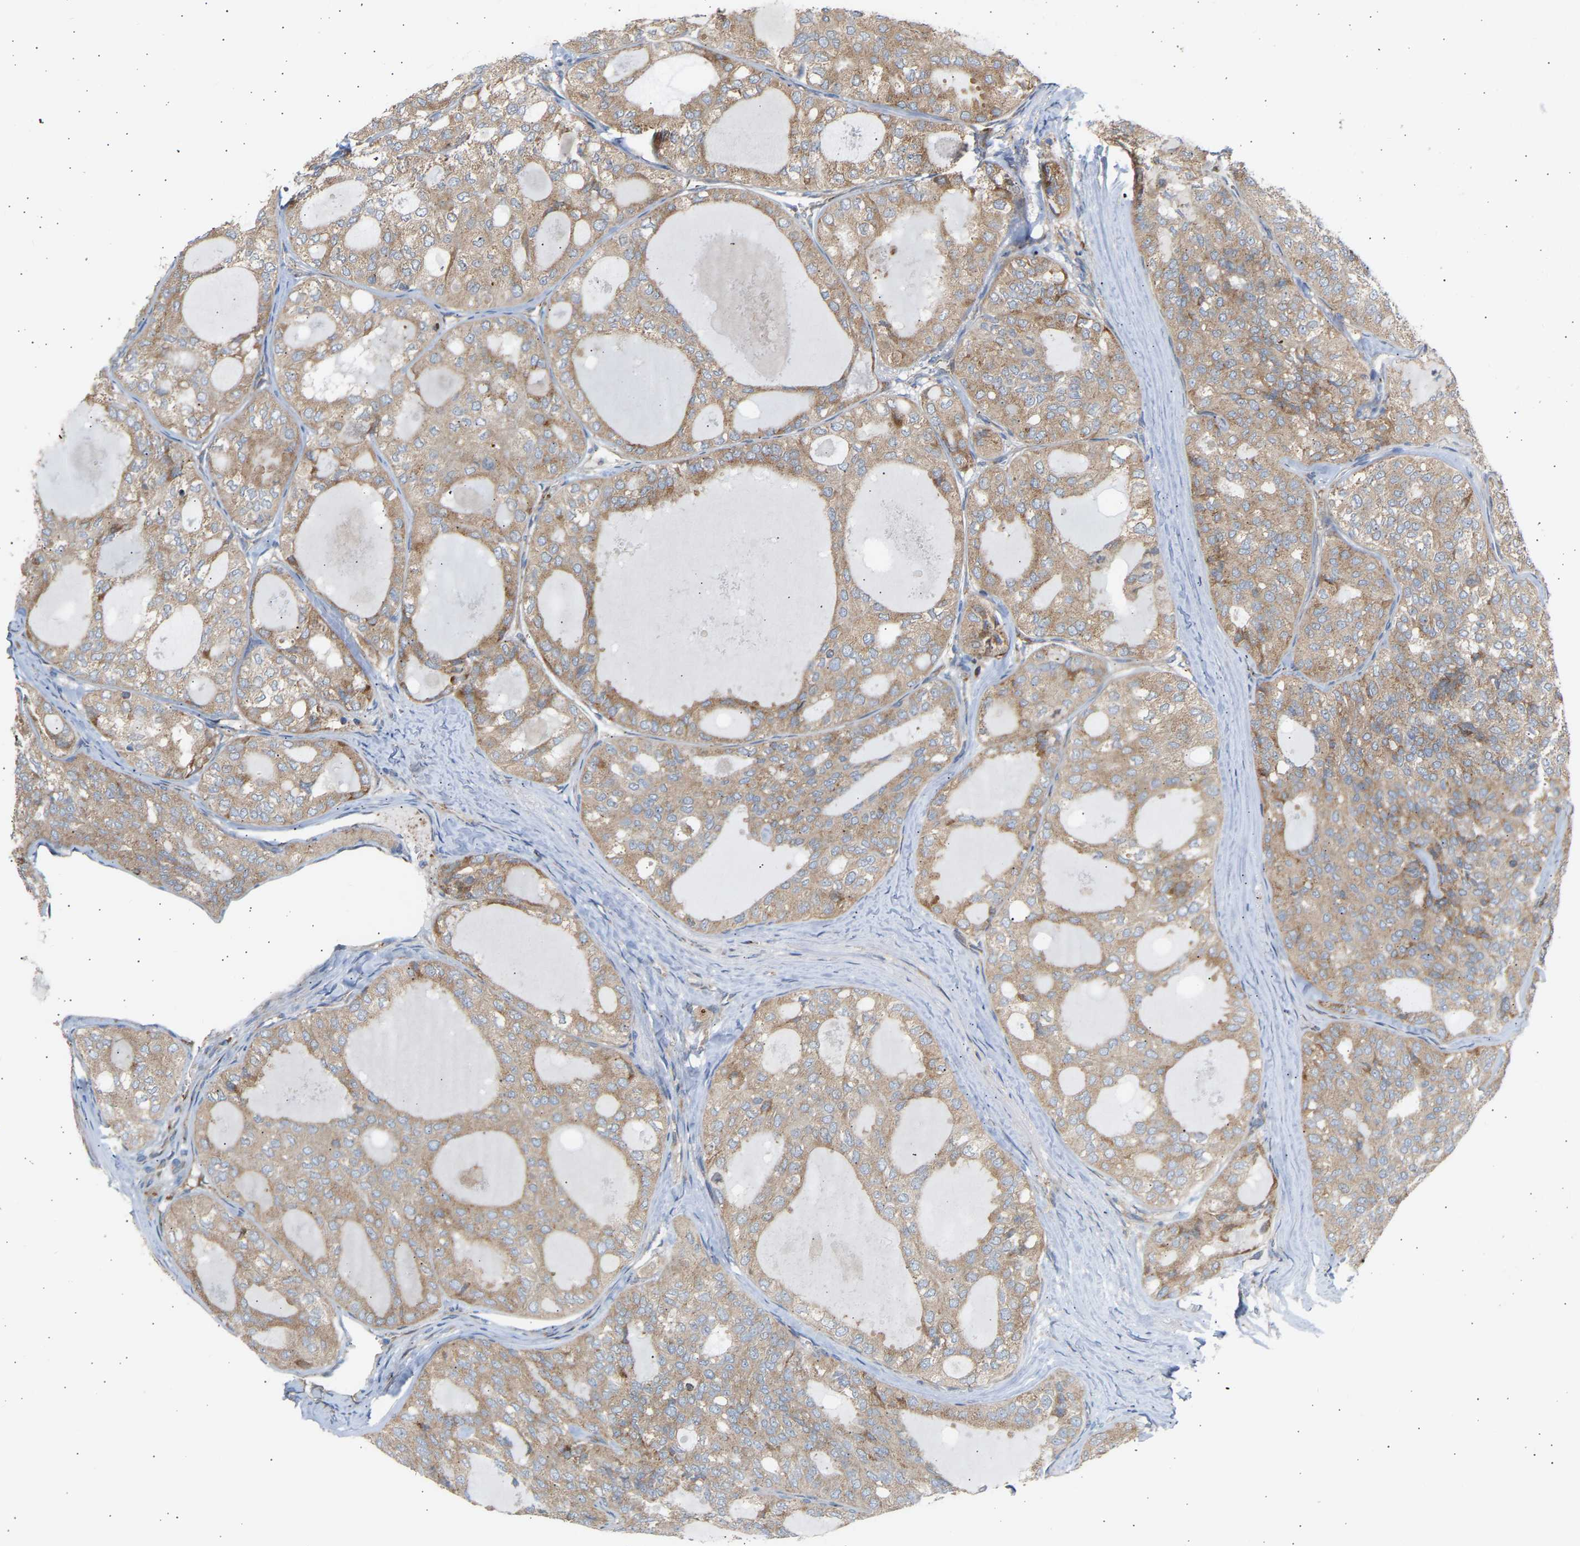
{"staining": {"intensity": "weak", "quantity": ">75%", "location": "cytoplasmic/membranous"}, "tissue": "thyroid cancer", "cell_type": "Tumor cells", "image_type": "cancer", "snomed": [{"axis": "morphology", "description": "Follicular adenoma carcinoma, NOS"}, {"axis": "topography", "description": "Thyroid gland"}], "caption": "A histopathology image of human thyroid cancer stained for a protein demonstrates weak cytoplasmic/membranous brown staining in tumor cells. The protein of interest is shown in brown color, while the nuclei are stained blue.", "gene": "GCN1", "patient": {"sex": "male", "age": 75}}